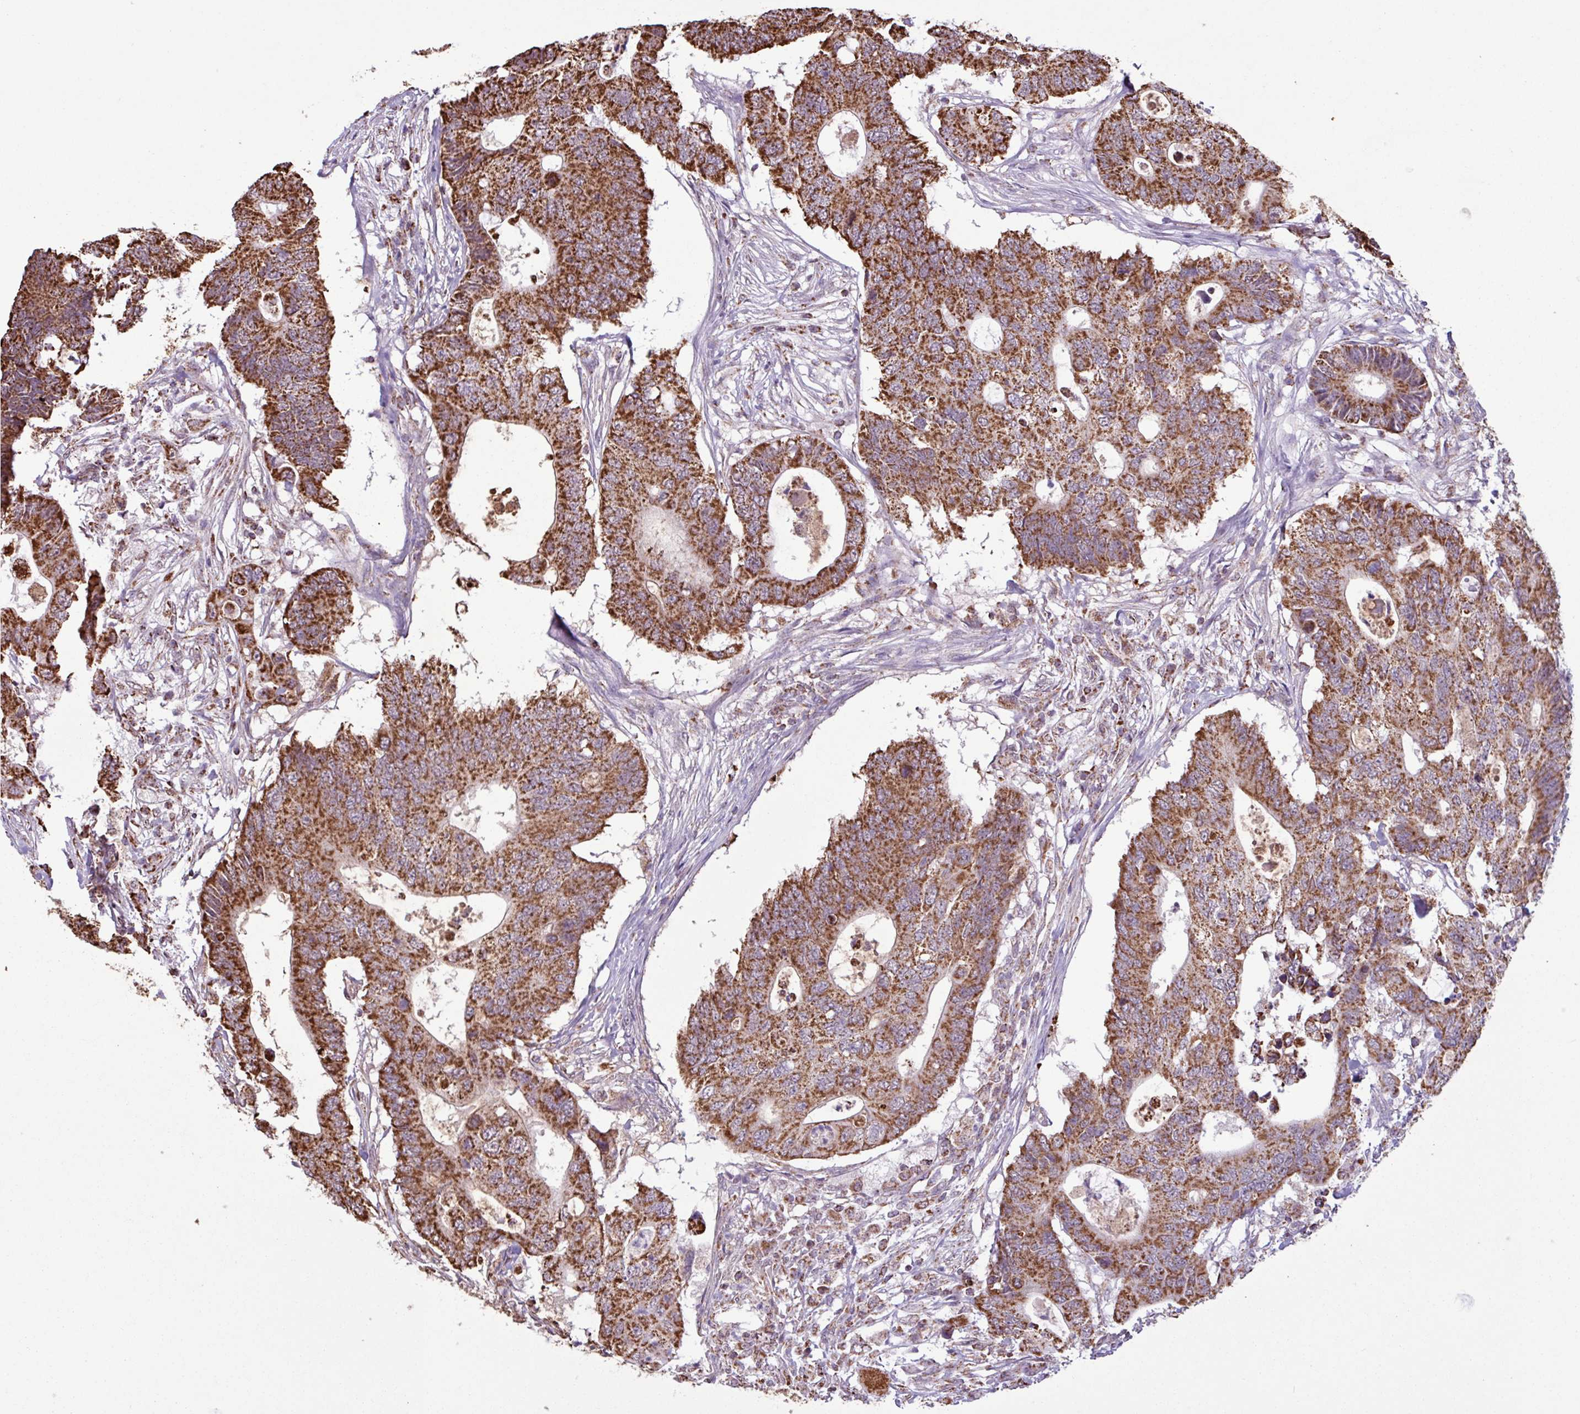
{"staining": {"intensity": "strong", "quantity": ">75%", "location": "cytoplasmic/membranous"}, "tissue": "colorectal cancer", "cell_type": "Tumor cells", "image_type": "cancer", "snomed": [{"axis": "morphology", "description": "Adenocarcinoma, NOS"}, {"axis": "topography", "description": "Colon"}], "caption": "There is high levels of strong cytoplasmic/membranous positivity in tumor cells of adenocarcinoma (colorectal), as demonstrated by immunohistochemical staining (brown color).", "gene": "ALG8", "patient": {"sex": "male", "age": 71}}